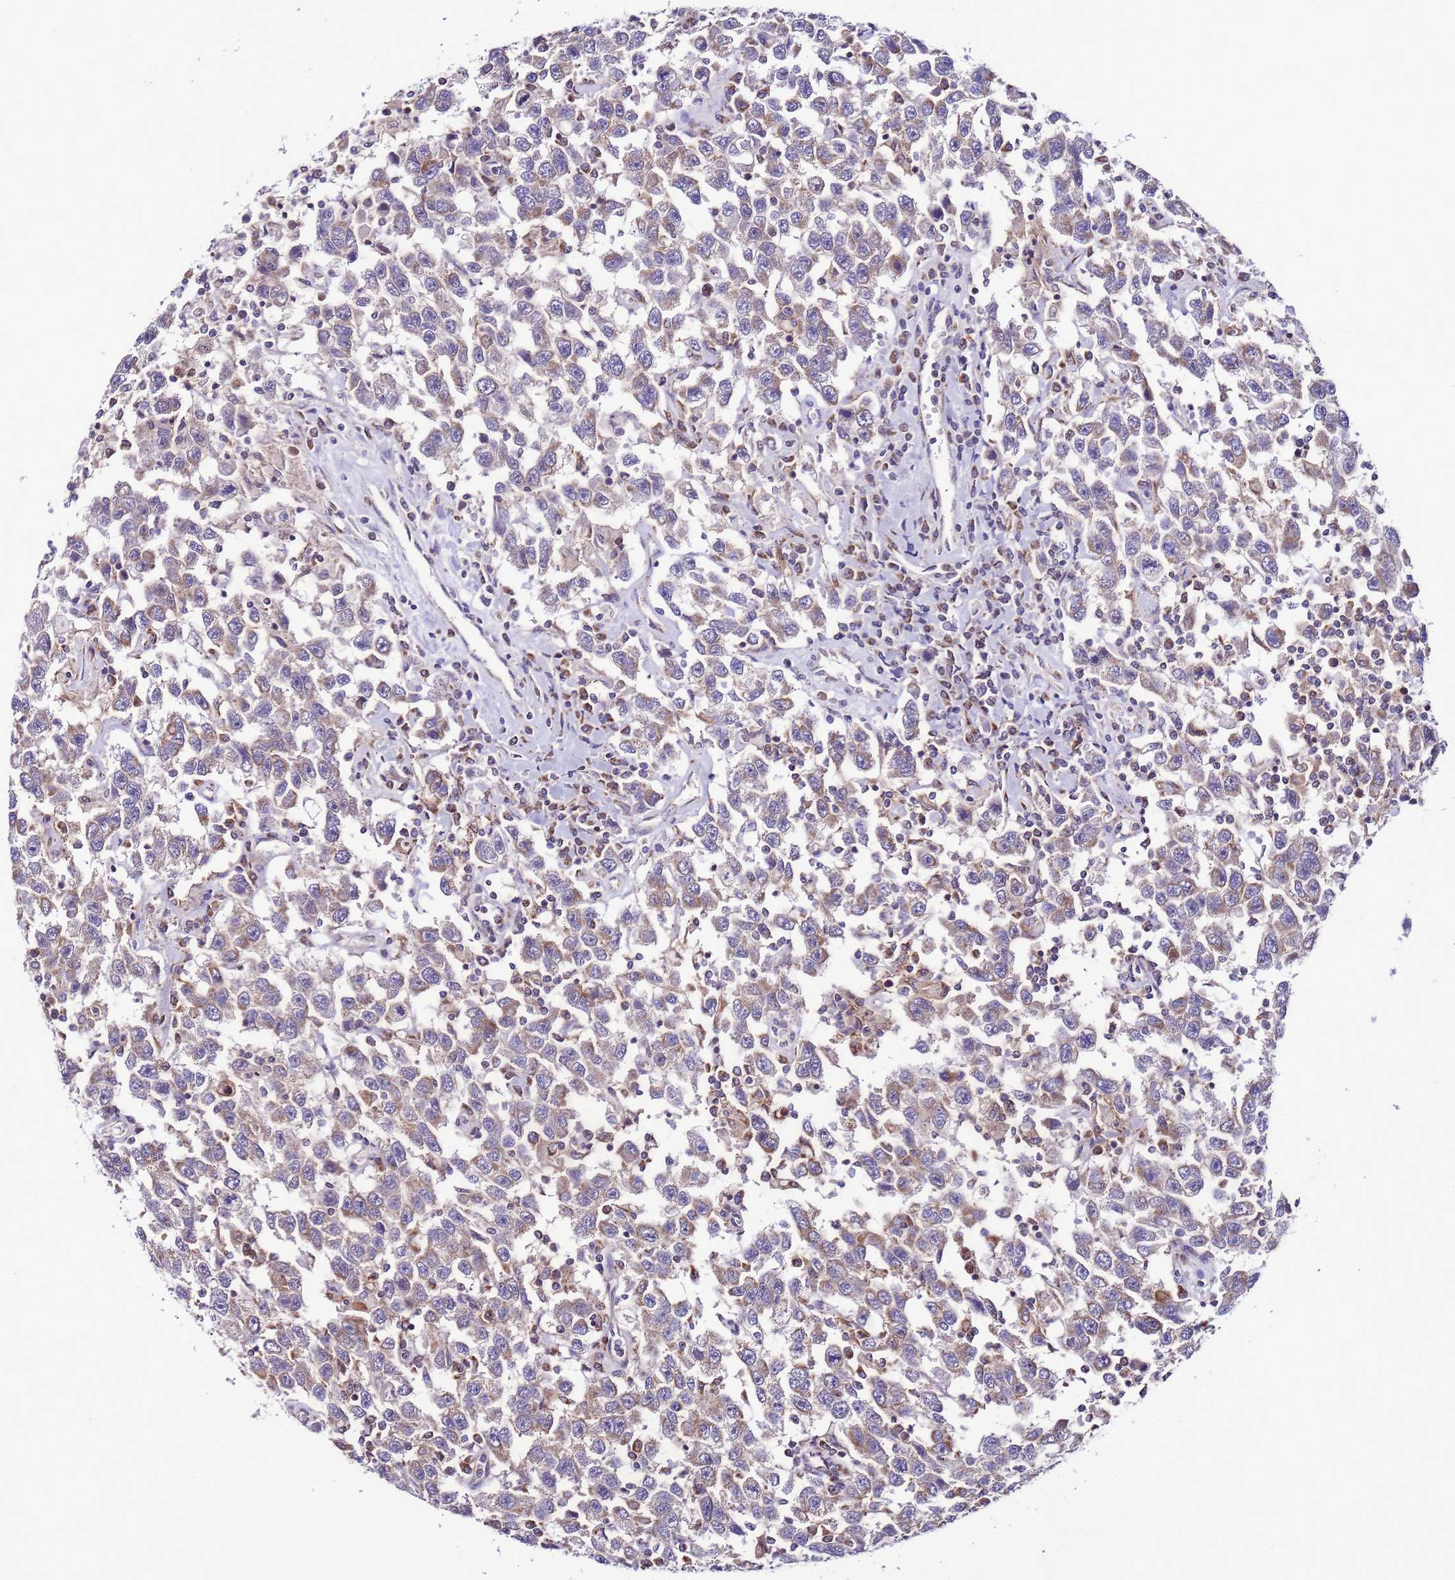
{"staining": {"intensity": "weak", "quantity": "25%-75%", "location": "cytoplasmic/membranous"}, "tissue": "testis cancer", "cell_type": "Tumor cells", "image_type": "cancer", "snomed": [{"axis": "morphology", "description": "Seminoma, NOS"}, {"axis": "topography", "description": "Testis"}], "caption": "Immunohistochemical staining of human testis seminoma demonstrates low levels of weak cytoplasmic/membranous protein positivity in approximately 25%-75% of tumor cells. (brown staining indicates protein expression, while blue staining denotes nuclei).", "gene": "UEVLD", "patient": {"sex": "male", "age": 41}}